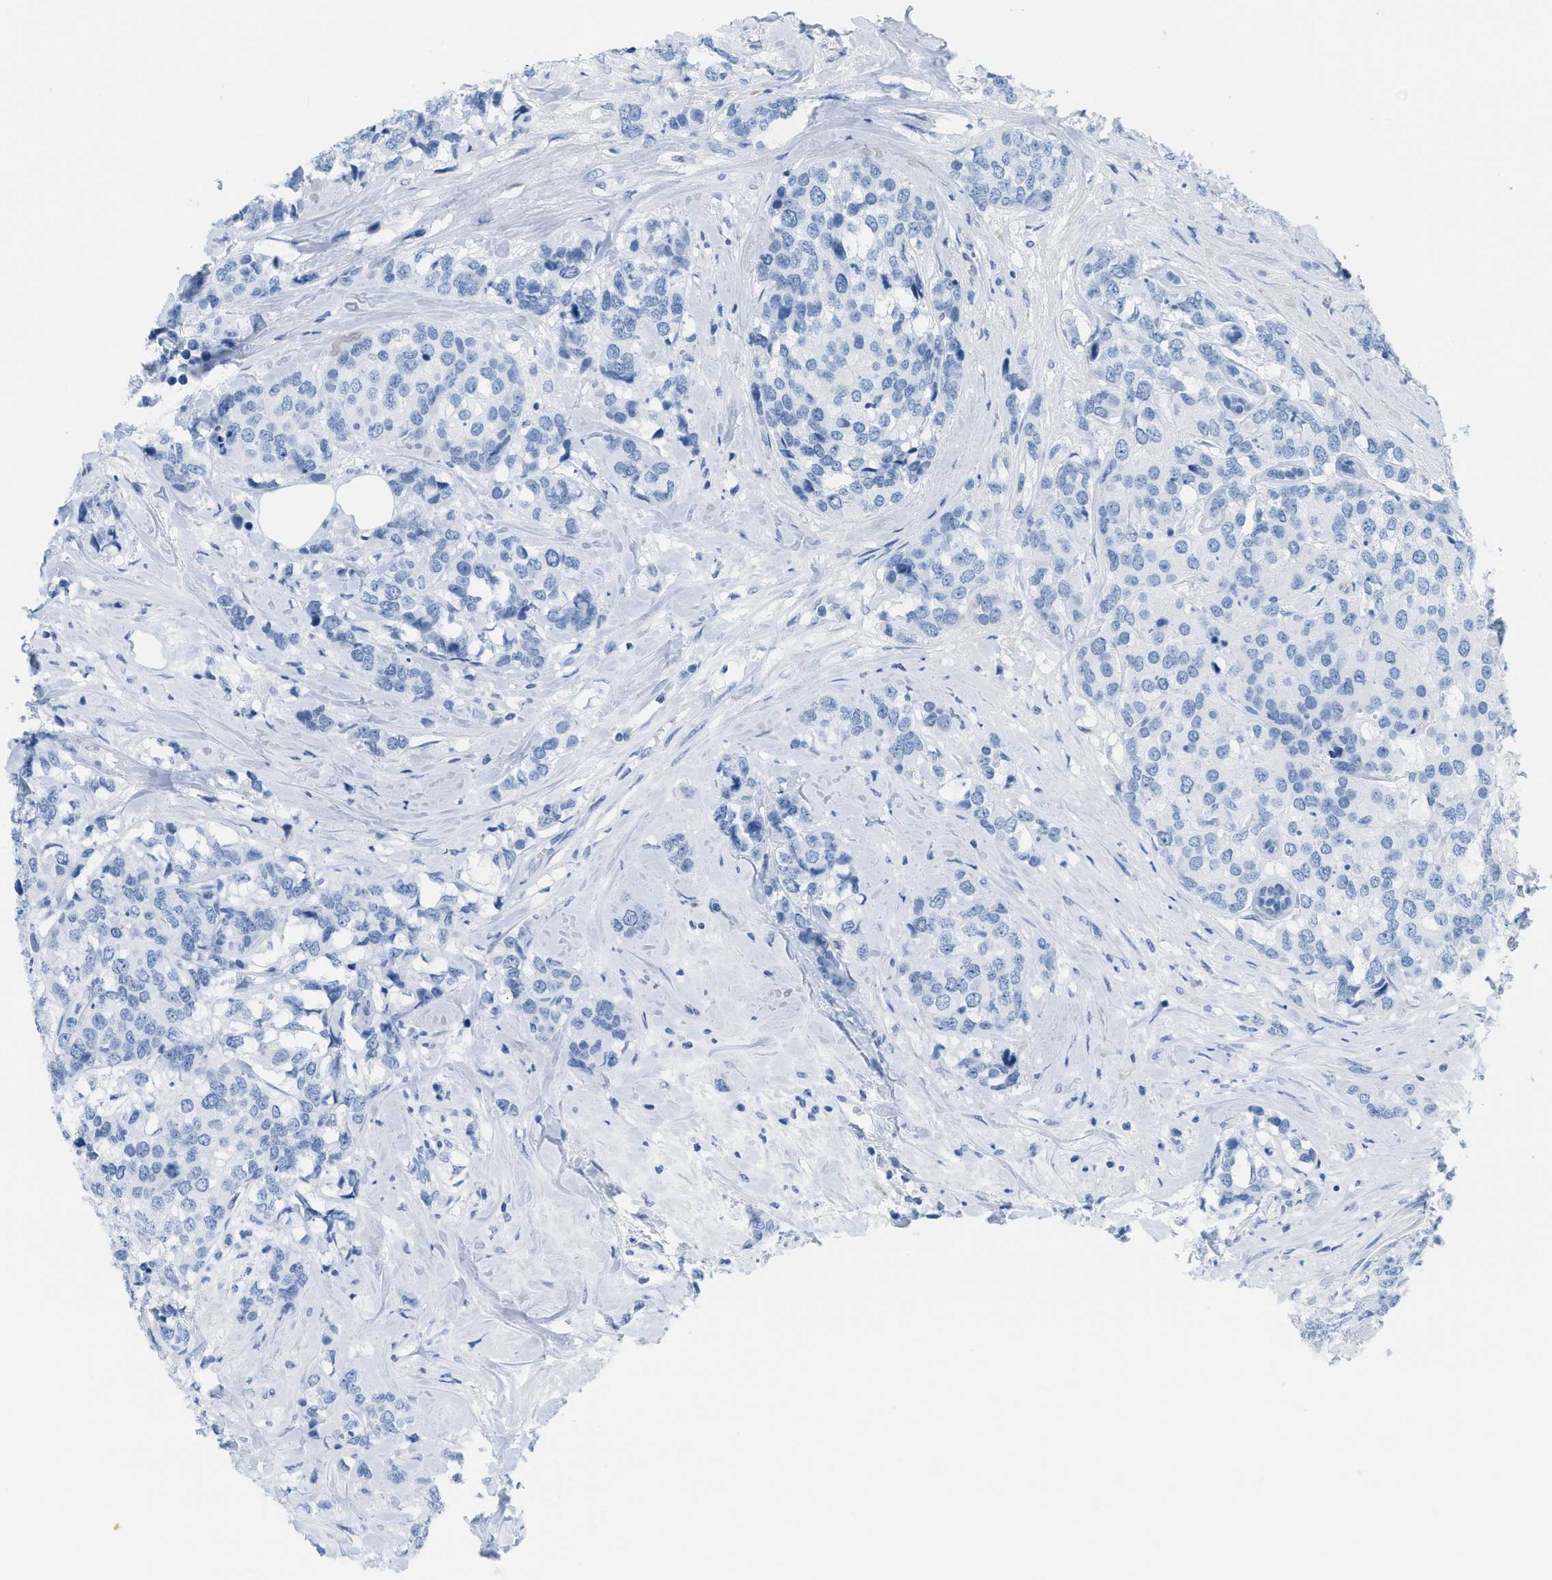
{"staining": {"intensity": "negative", "quantity": "none", "location": "none"}, "tissue": "breast cancer", "cell_type": "Tumor cells", "image_type": "cancer", "snomed": [{"axis": "morphology", "description": "Lobular carcinoma"}, {"axis": "topography", "description": "Breast"}], "caption": "Breast cancer (lobular carcinoma) was stained to show a protein in brown. There is no significant staining in tumor cells. Brightfield microscopy of immunohistochemistry stained with DAB (3,3'-diaminobenzidine) (brown) and hematoxylin (blue), captured at high magnification.", "gene": "SLC12A1", "patient": {"sex": "female", "age": 59}}